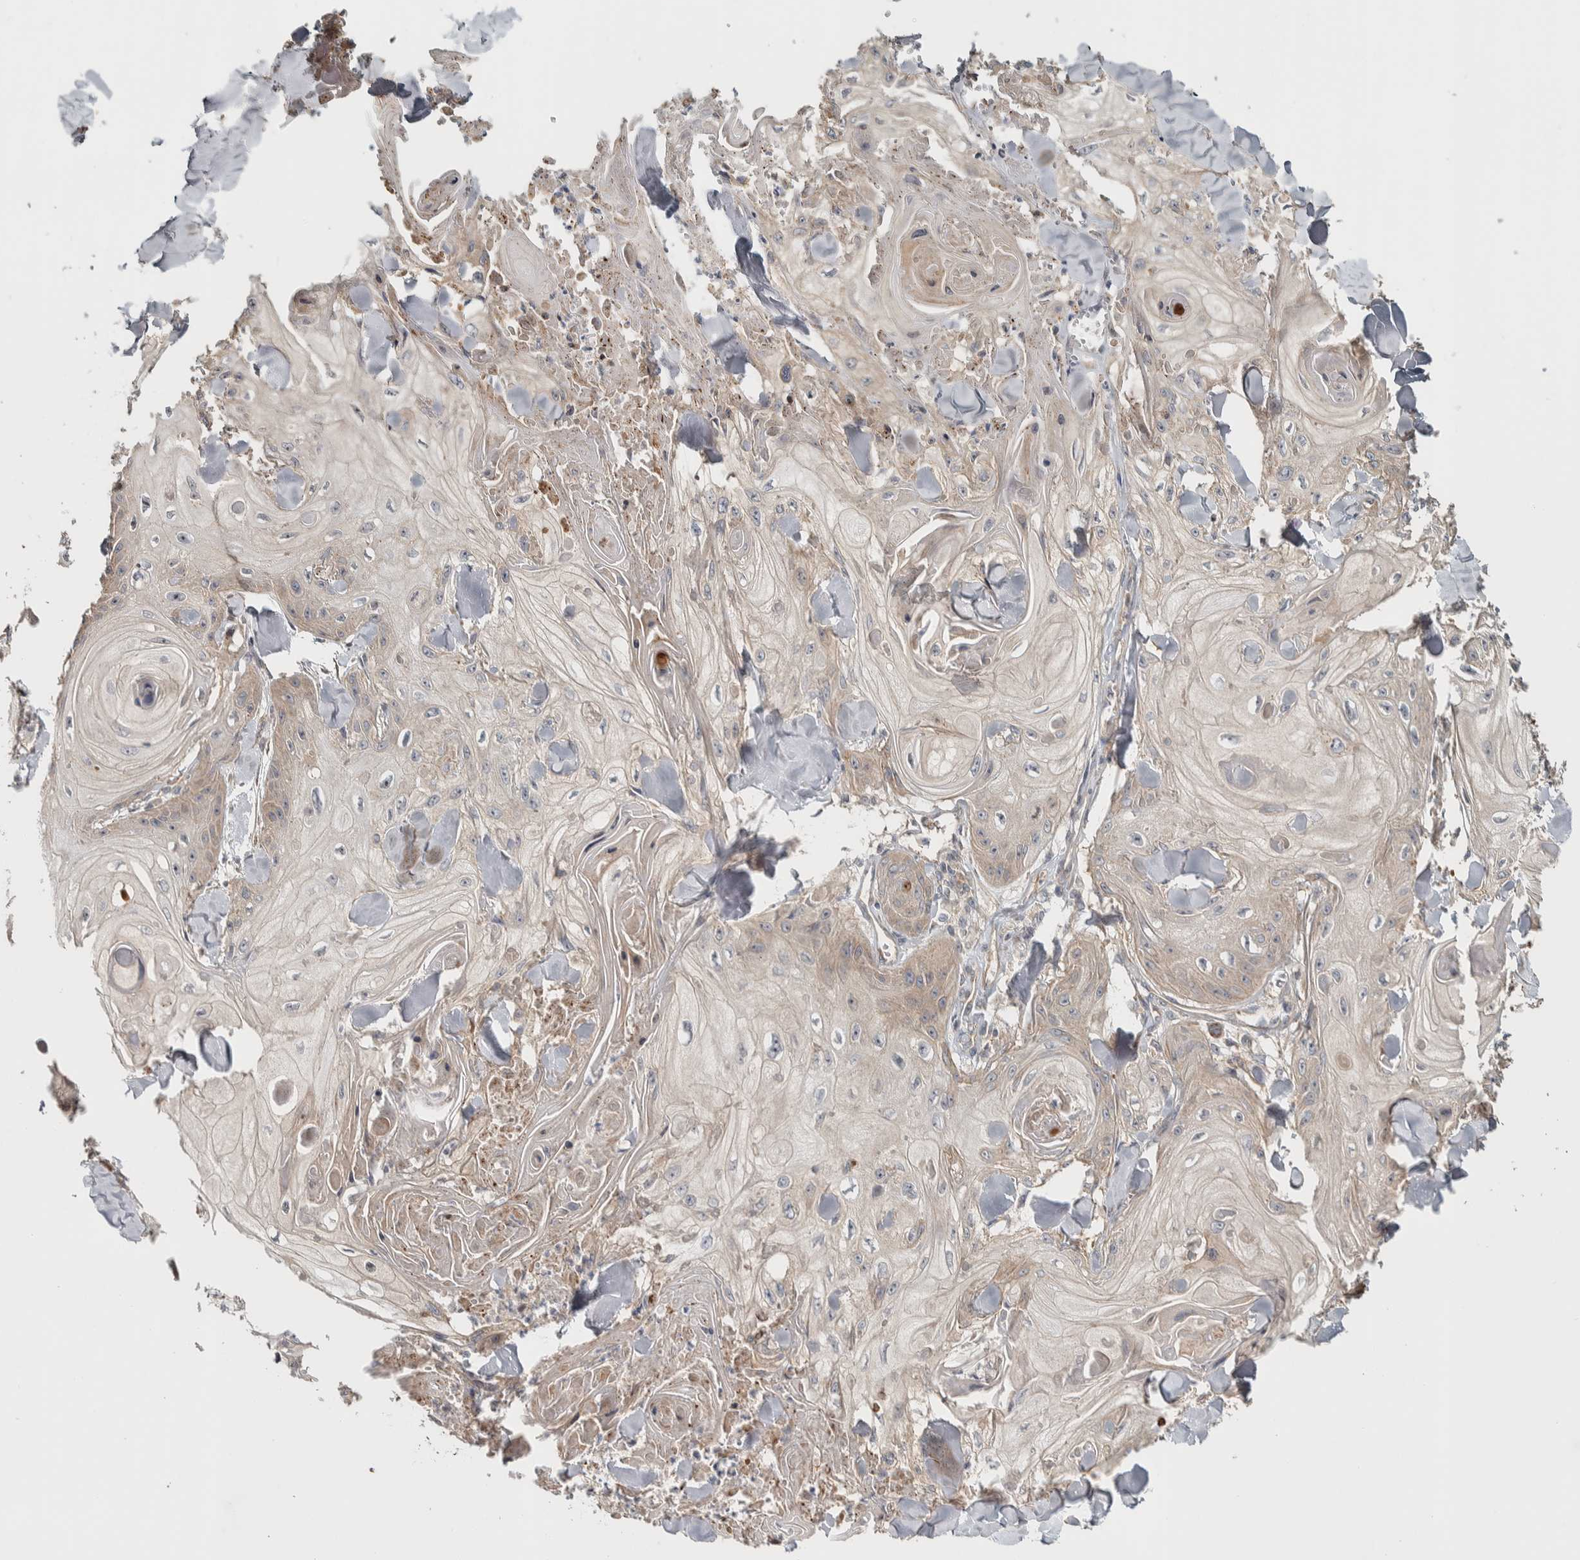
{"staining": {"intensity": "negative", "quantity": "none", "location": "none"}, "tissue": "skin cancer", "cell_type": "Tumor cells", "image_type": "cancer", "snomed": [{"axis": "morphology", "description": "Squamous cell carcinoma, NOS"}, {"axis": "topography", "description": "Skin"}], "caption": "The photomicrograph reveals no significant staining in tumor cells of skin squamous cell carcinoma.", "gene": "CHMP4C", "patient": {"sex": "male", "age": 74}}